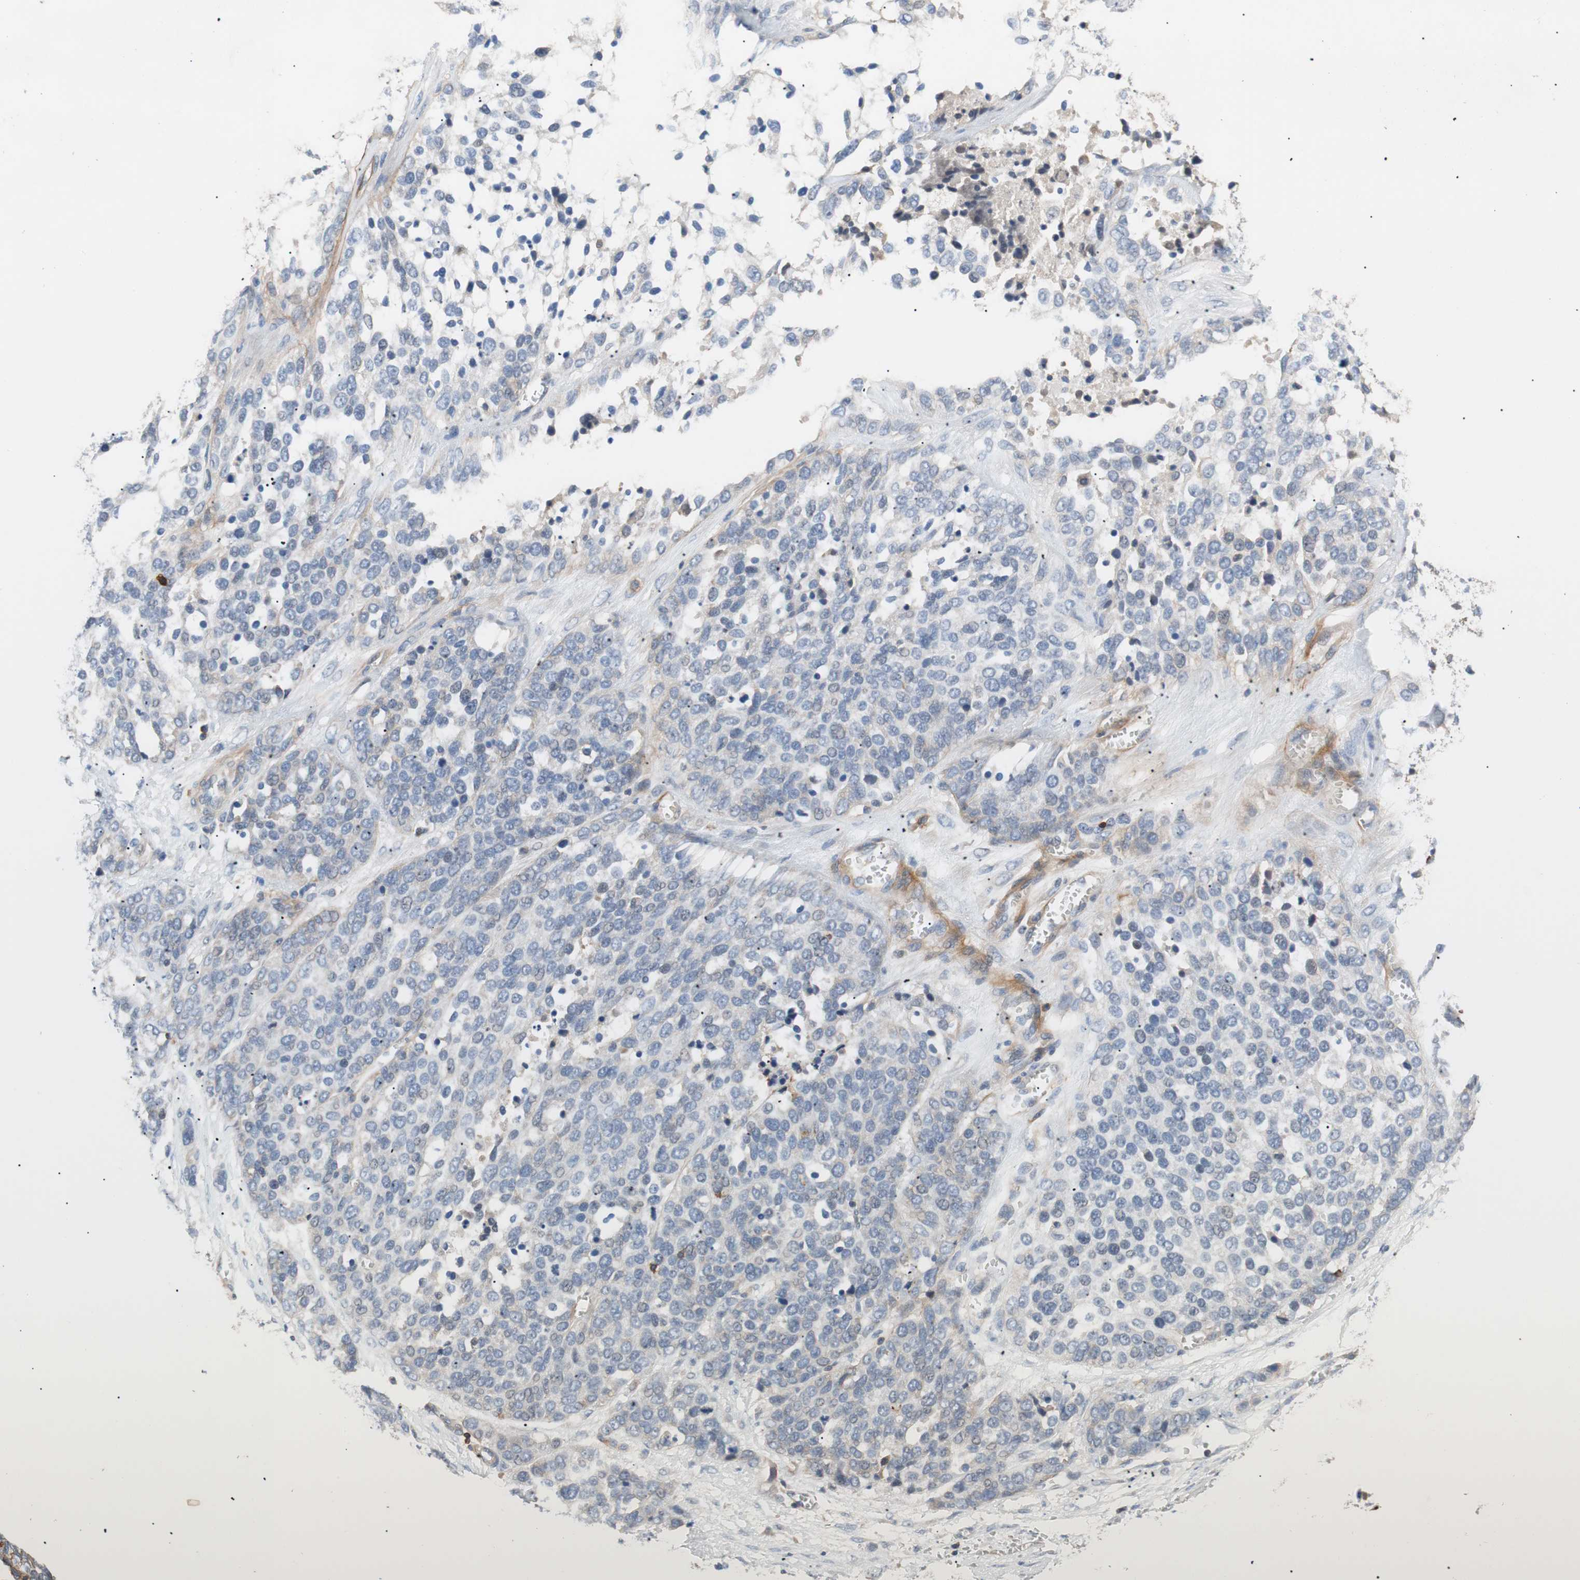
{"staining": {"intensity": "negative", "quantity": "none", "location": "none"}, "tissue": "ovarian cancer", "cell_type": "Tumor cells", "image_type": "cancer", "snomed": [{"axis": "morphology", "description": "Cystadenocarcinoma, serous, NOS"}, {"axis": "topography", "description": "Ovary"}], "caption": "This is a photomicrograph of IHC staining of ovarian cancer, which shows no positivity in tumor cells.", "gene": "TNFRSF18", "patient": {"sex": "female", "age": 44}}